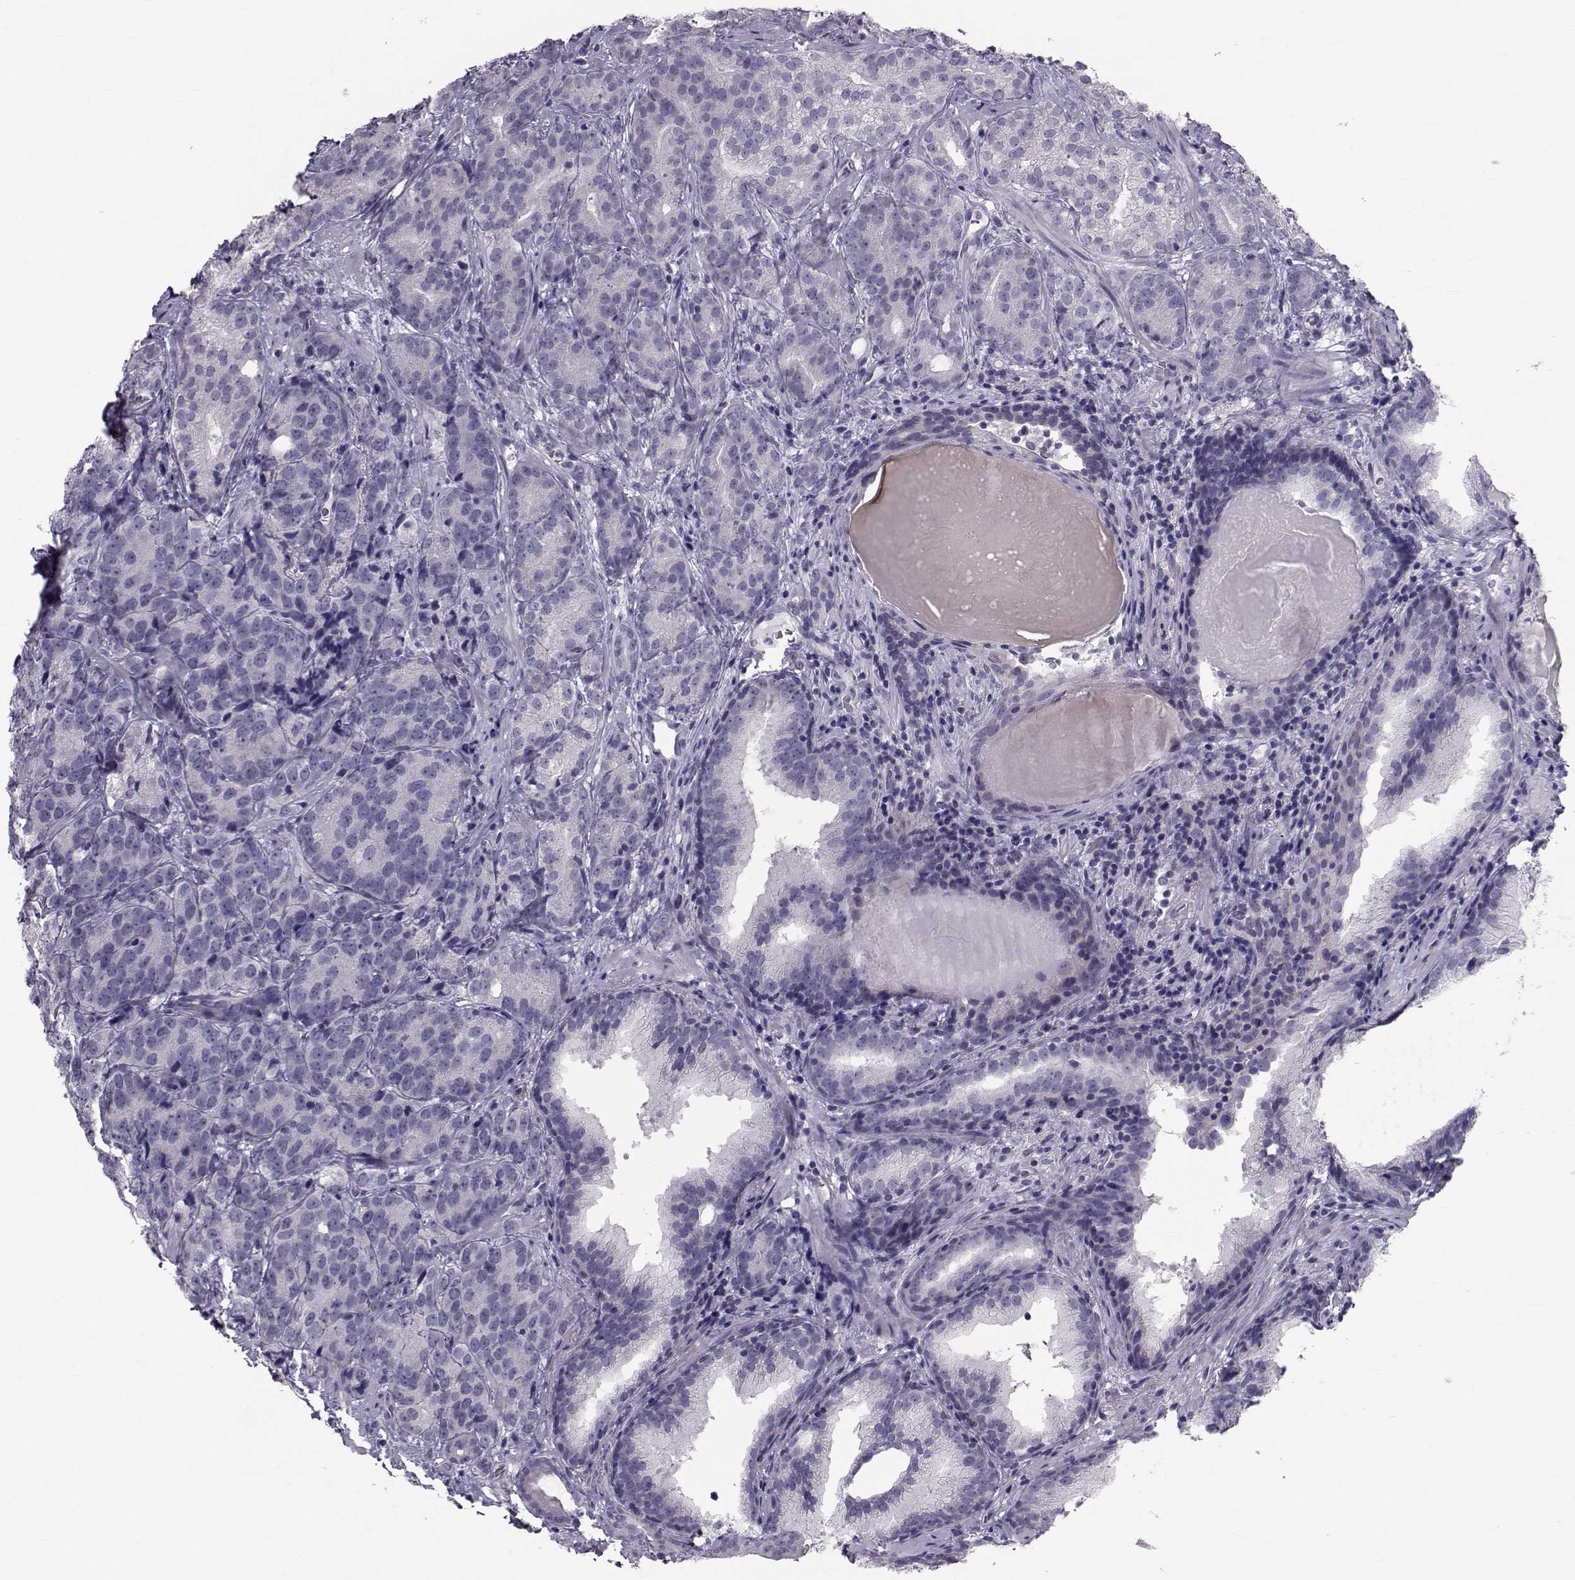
{"staining": {"intensity": "negative", "quantity": "none", "location": "none"}, "tissue": "prostate cancer", "cell_type": "Tumor cells", "image_type": "cancer", "snomed": [{"axis": "morphology", "description": "Adenocarcinoma, NOS"}, {"axis": "topography", "description": "Prostate"}], "caption": "Prostate adenocarcinoma was stained to show a protein in brown. There is no significant positivity in tumor cells.", "gene": "GARIN3", "patient": {"sex": "male", "age": 71}}